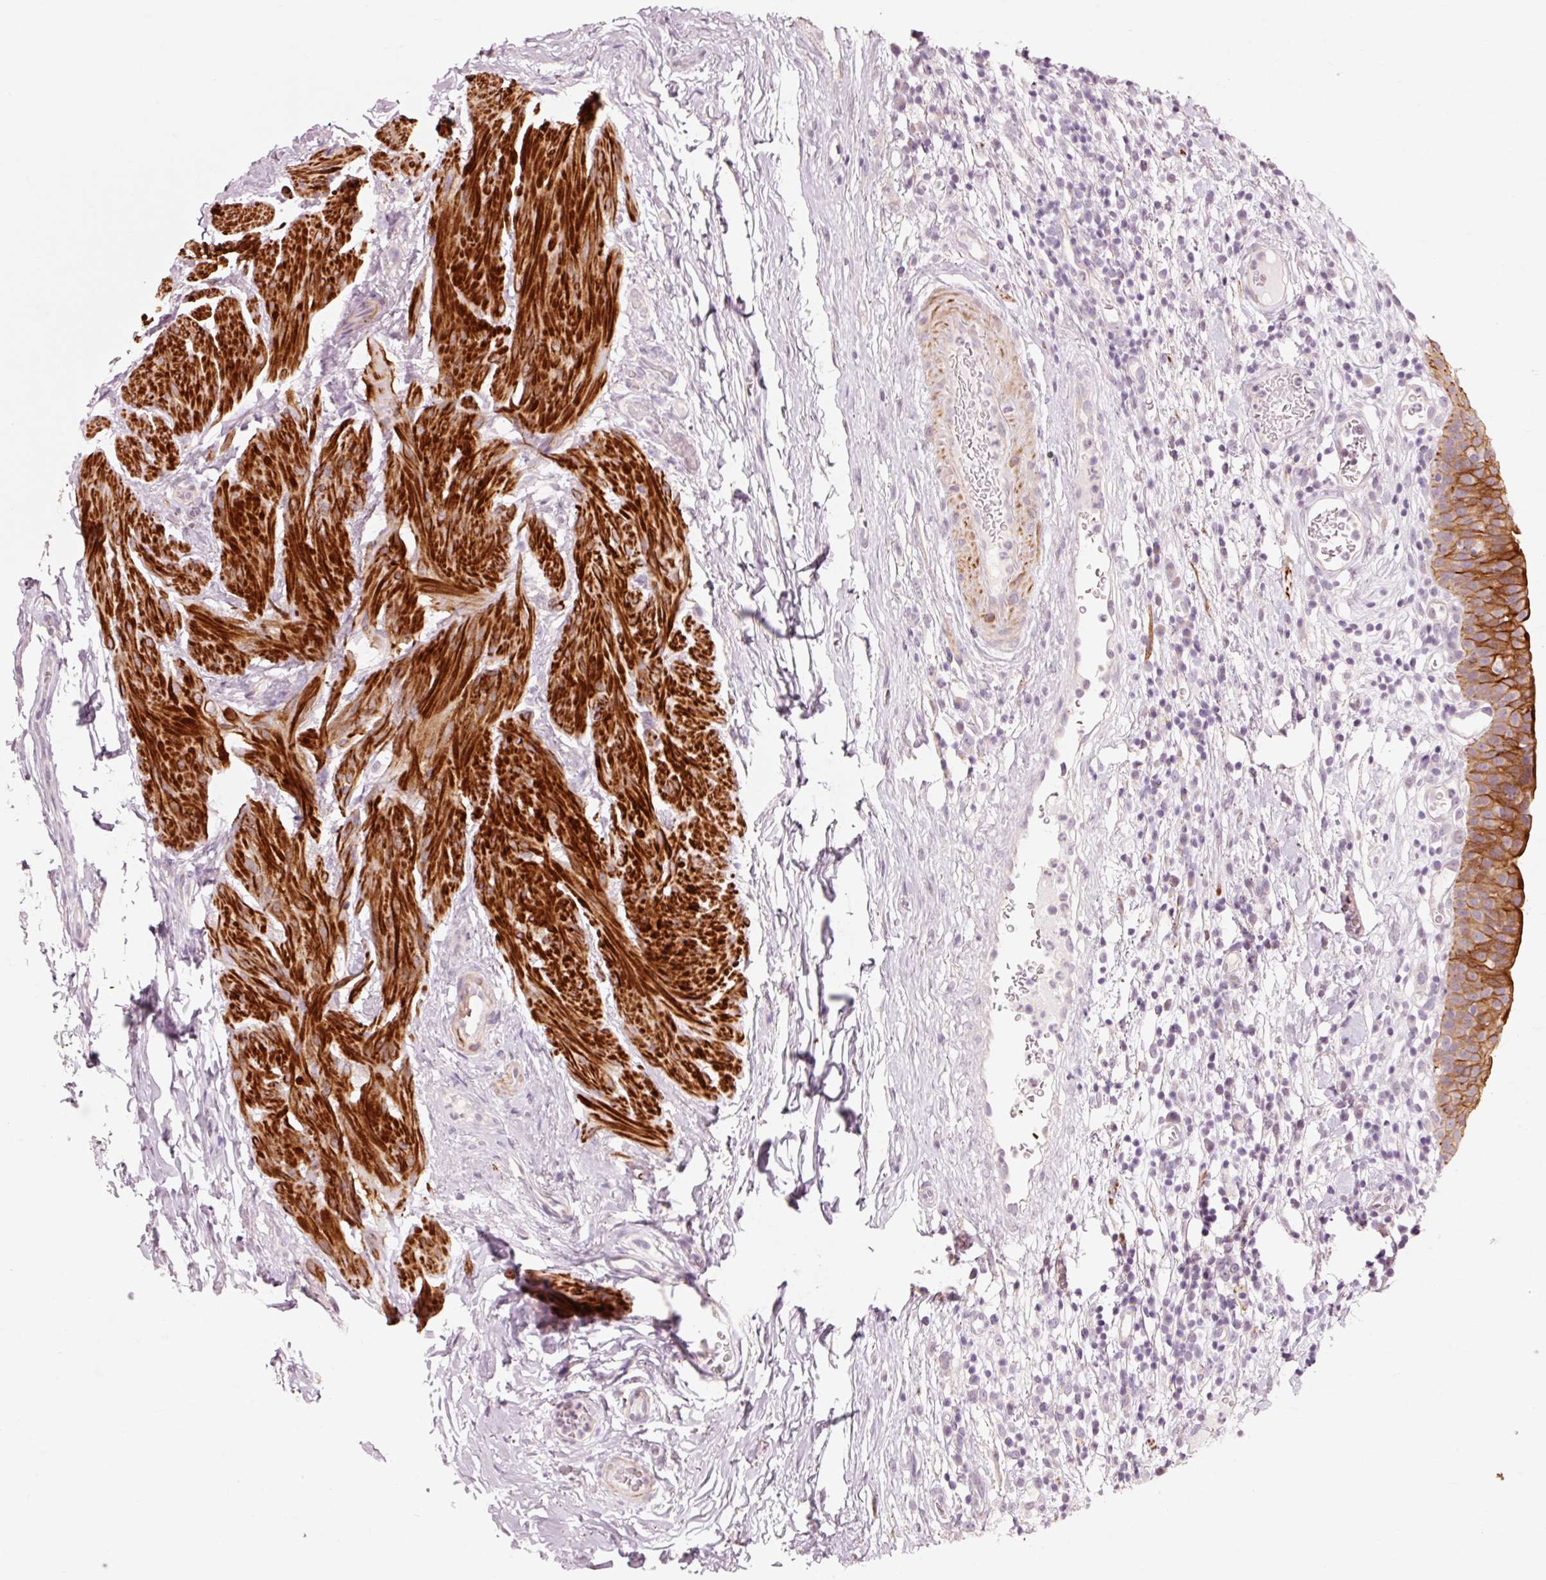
{"staining": {"intensity": "strong", "quantity": ">75%", "location": "cytoplasmic/membranous"}, "tissue": "urinary bladder", "cell_type": "Urothelial cells", "image_type": "normal", "snomed": [{"axis": "morphology", "description": "Normal tissue, NOS"}, {"axis": "morphology", "description": "Inflammation, NOS"}, {"axis": "topography", "description": "Urinary bladder"}], "caption": "This image reveals IHC staining of normal urinary bladder, with high strong cytoplasmic/membranous positivity in approximately >75% of urothelial cells.", "gene": "TRIM73", "patient": {"sex": "male", "age": 57}}